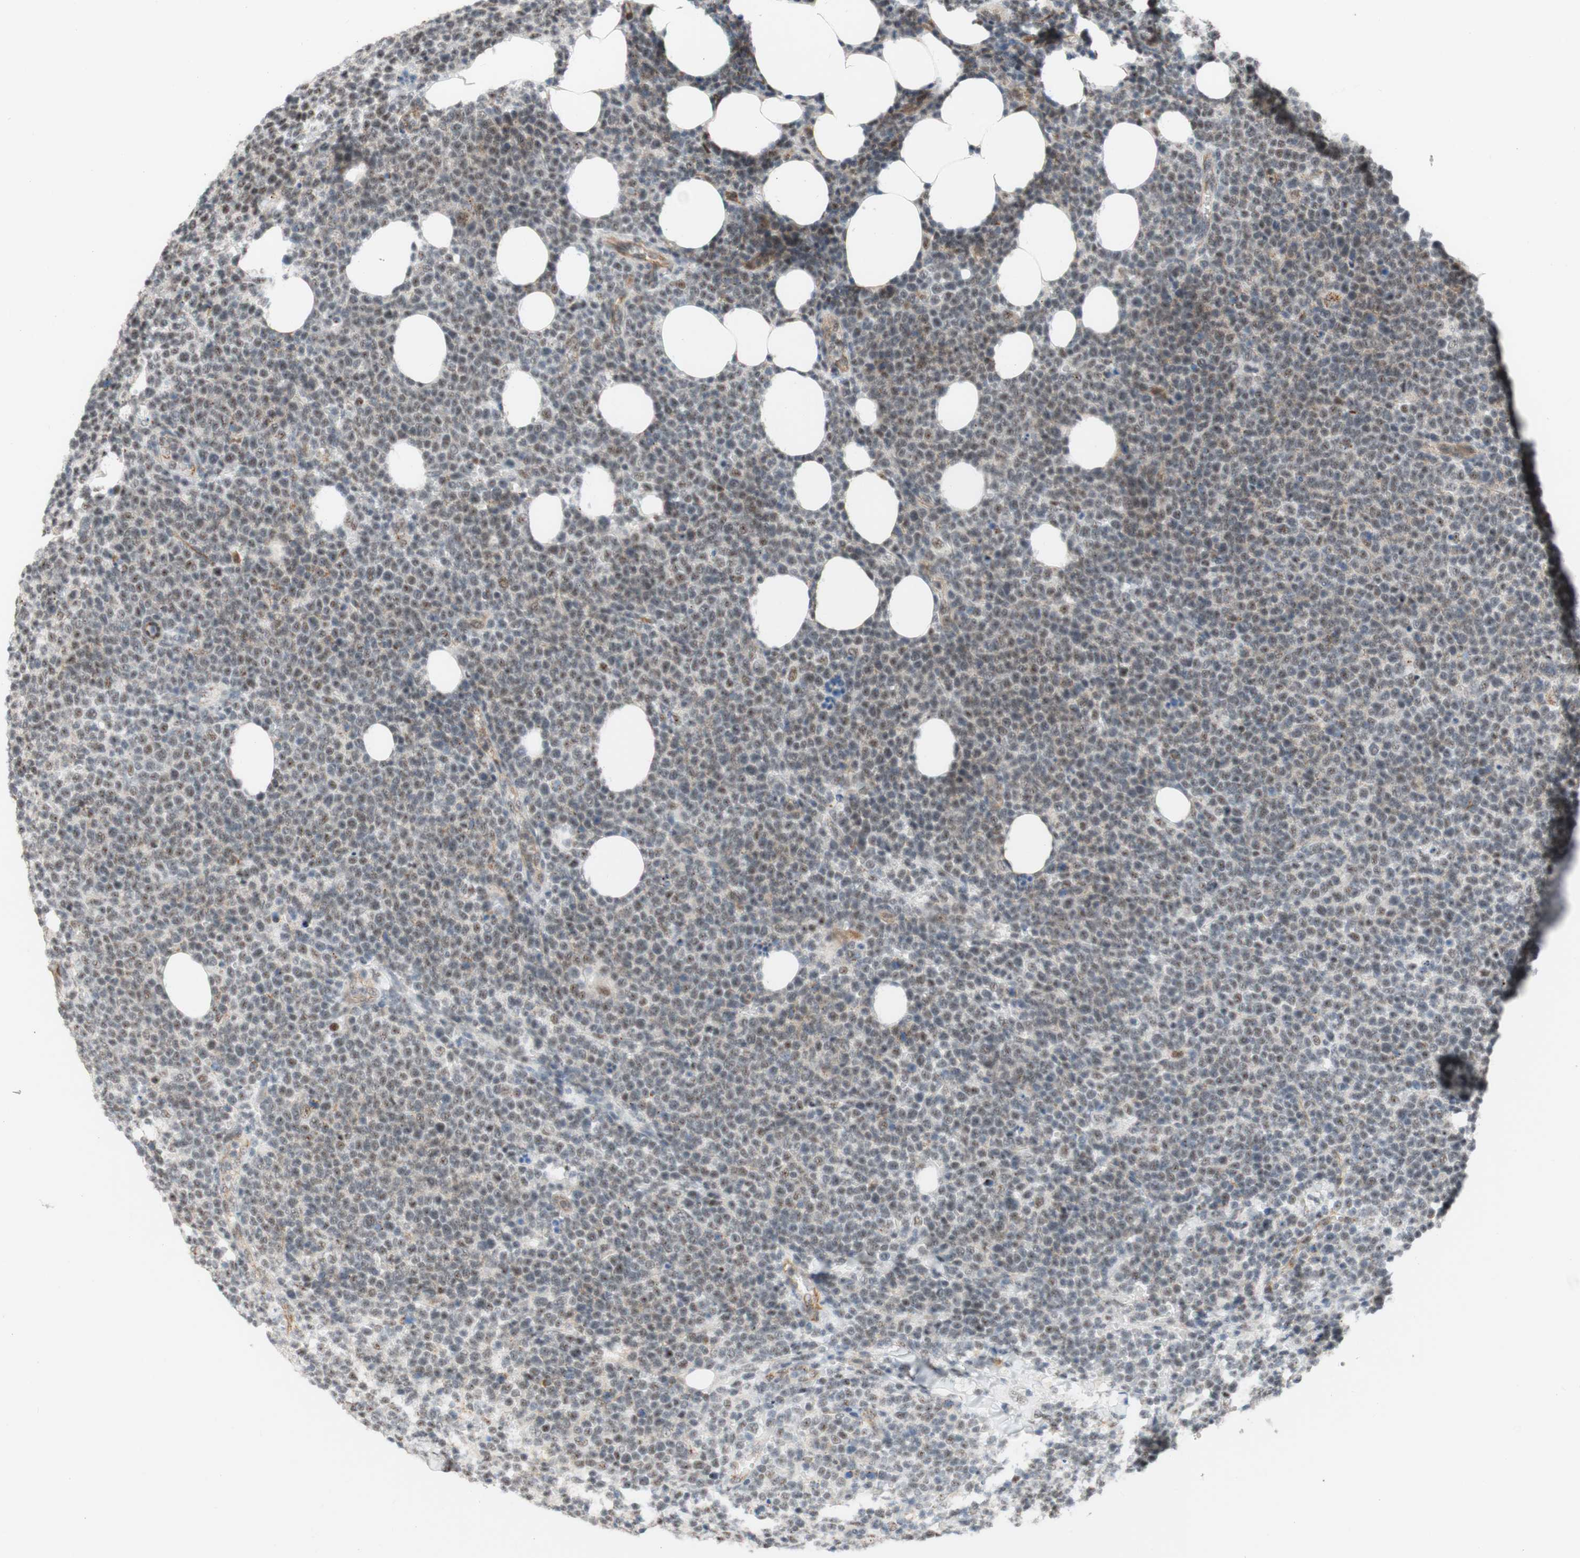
{"staining": {"intensity": "negative", "quantity": "none", "location": "none"}, "tissue": "lymphoma", "cell_type": "Tumor cells", "image_type": "cancer", "snomed": [{"axis": "morphology", "description": "Malignant lymphoma, non-Hodgkin's type, High grade"}, {"axis": "topography", "description": "Lymph node"}], "caption": "The immunohistochemistry (IHC) image has no significant positivity in tumor cells of high-grade malignant lymphoma, non-Hodgkin's type tissue.", "gene": "SAP18", "patient": {"sex": "male", "age": 61}}